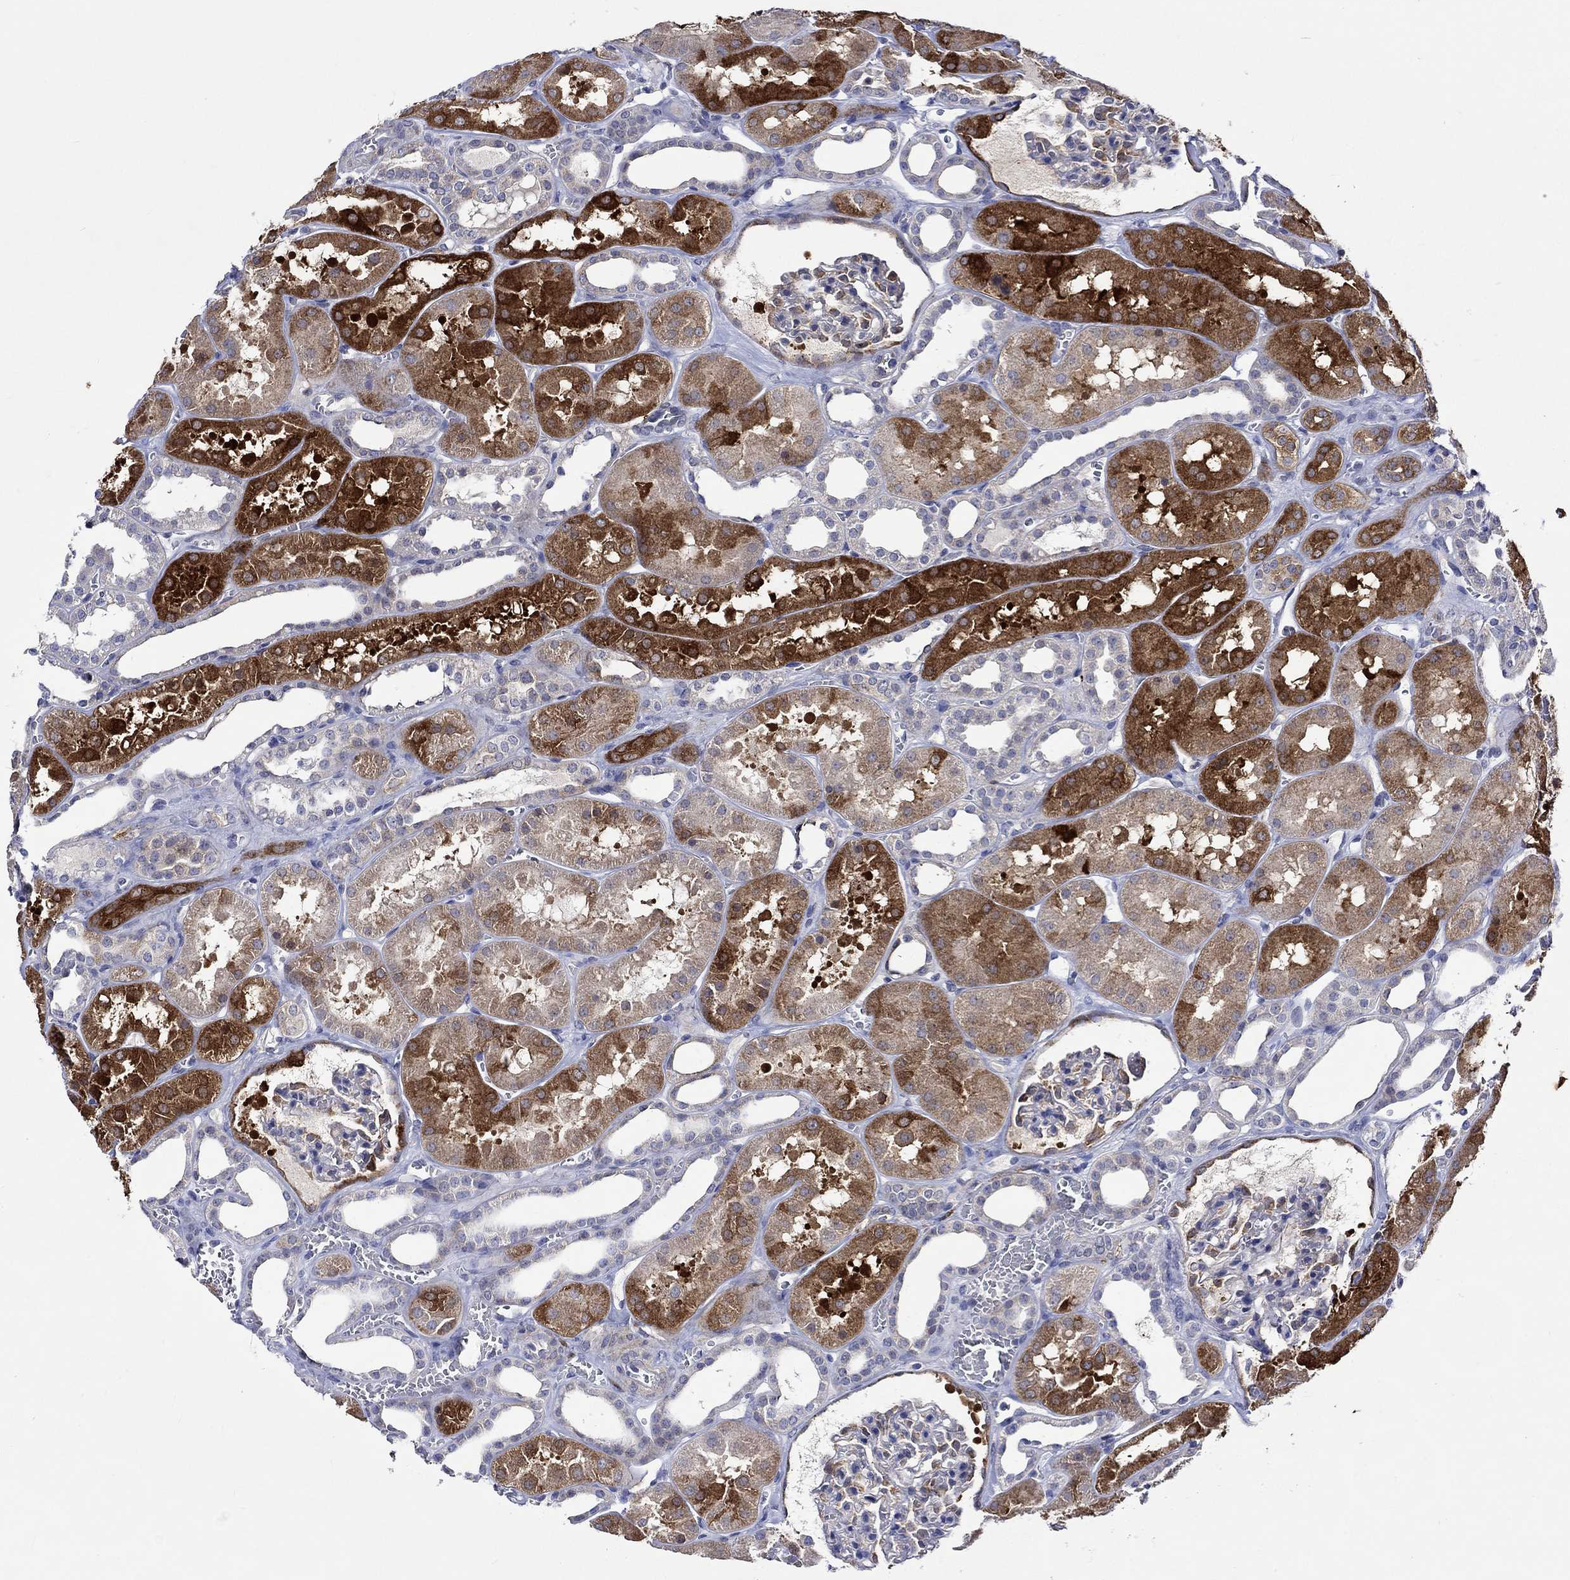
{"staining": {"intensity": "moderate", "quantity": "25%-75%", "location": "cytoplasmic/membranous"}, "tissue": "kidney", "cell_type": "Cells in glomeruli", "image_type": "normal", "snomed": [{"axis": "morphology", "description": "Normal tissue, NOS"}, {"axis": "topography", "description": "Kidney"}], "caption": "An image showing moderate cytoplasmic/membranous staining in about 25%-75% of cells in glomeruli in benign kidney, as visualized by brown immunohistochemical staining.", "gene": "CRYAB", "patient": {"sex": "female", "age": 41}}